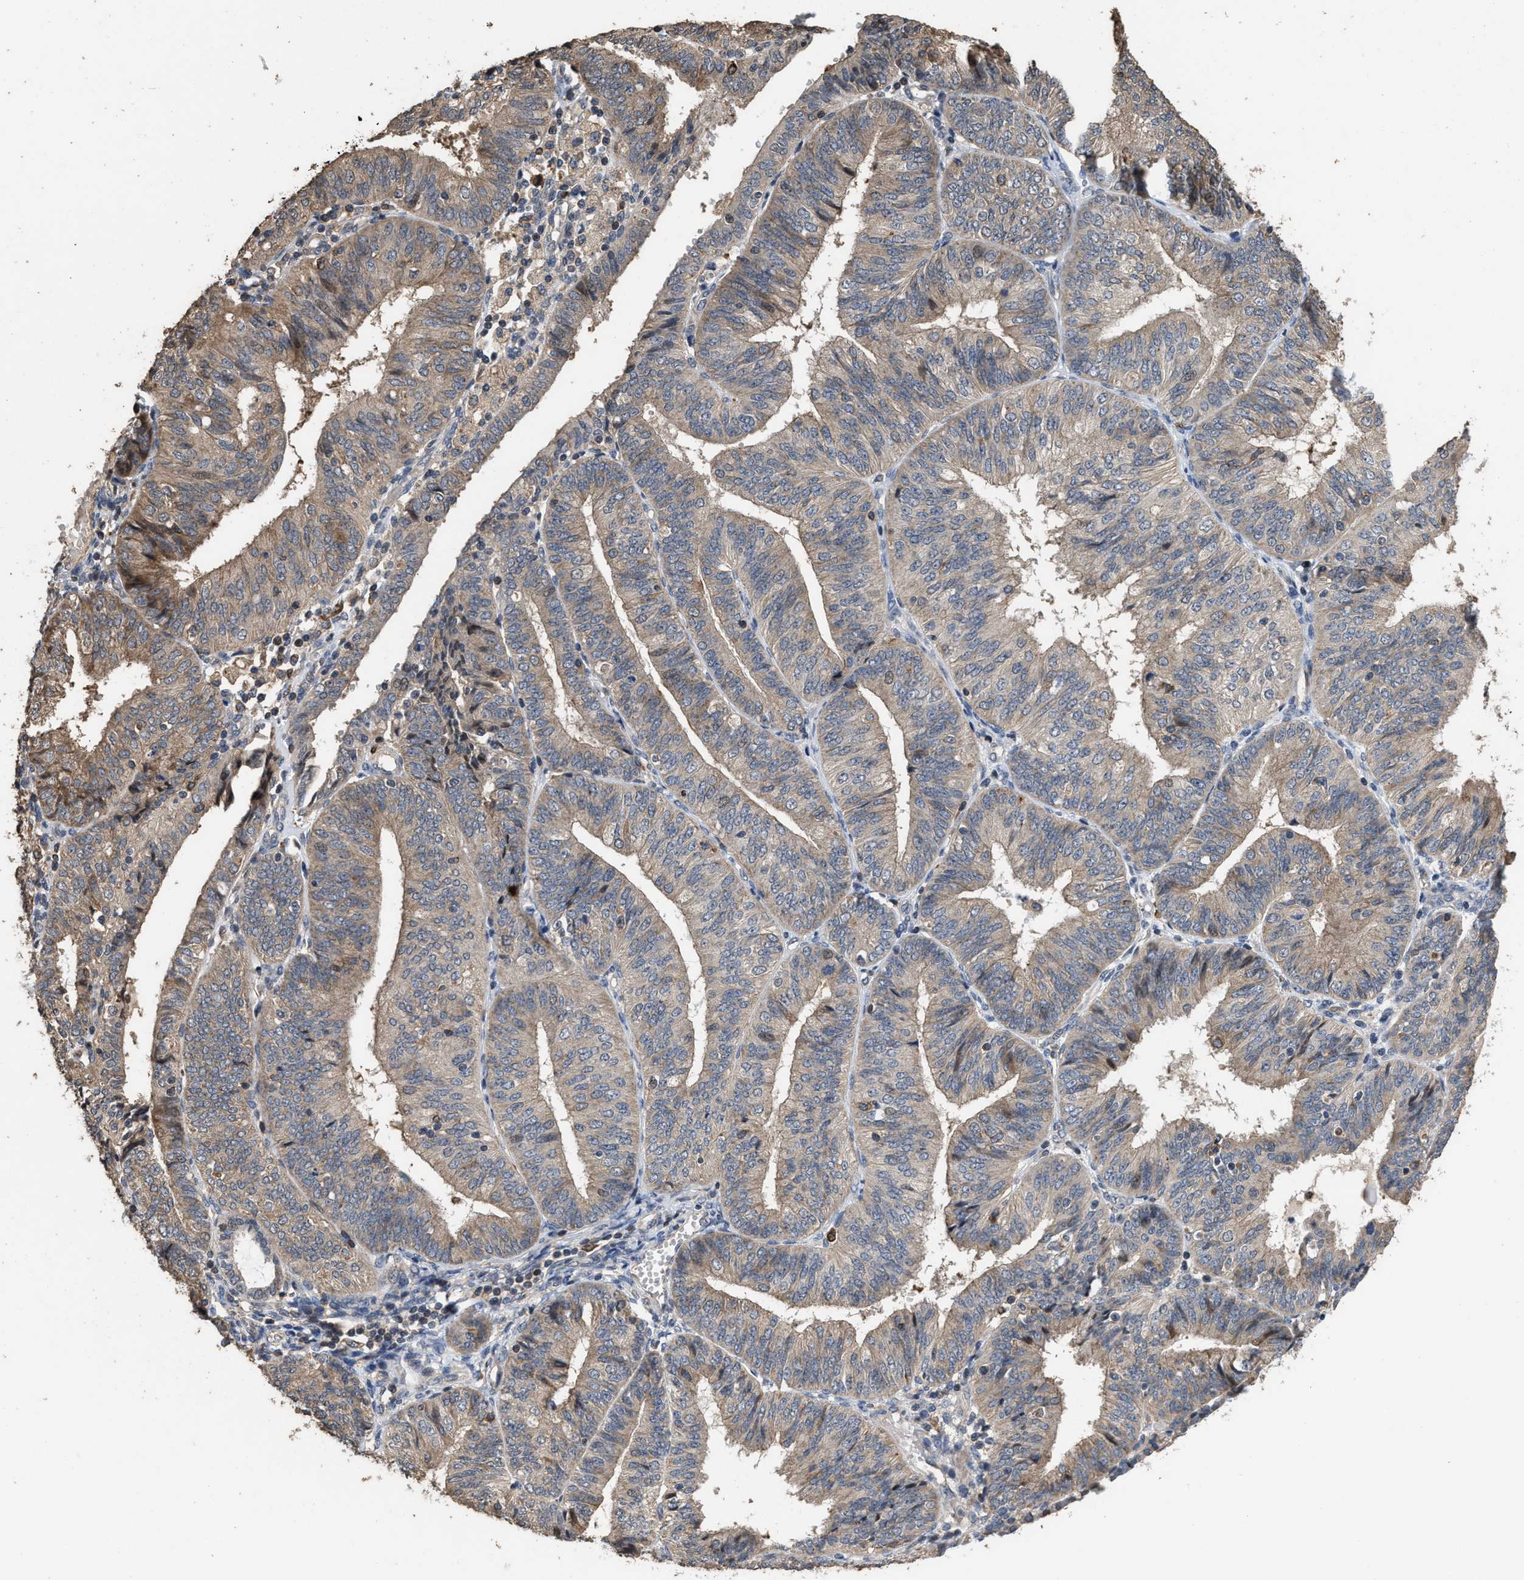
{"staining": {"intensity": "weak", "quantity": ">75%", "location": "cytoplasmic/membranous"}, "tissue": "endometrial cancer", "cell_type": "Tumor cells", "image_type": "cancer", "snomed": [{"axis": "morphology", "description": "Adenocarcinoma, NOS"}, {"axis": "topography", "description": "Endometrium"}], "caption": "Protein expression analysis of endometrial adenocarcinoma reveals weak cytoplasmic/membranous positivity in approximately >75% of tumor cells.", "gene": "TDRKH", "patient": {"sex": "female", "age": 58}}